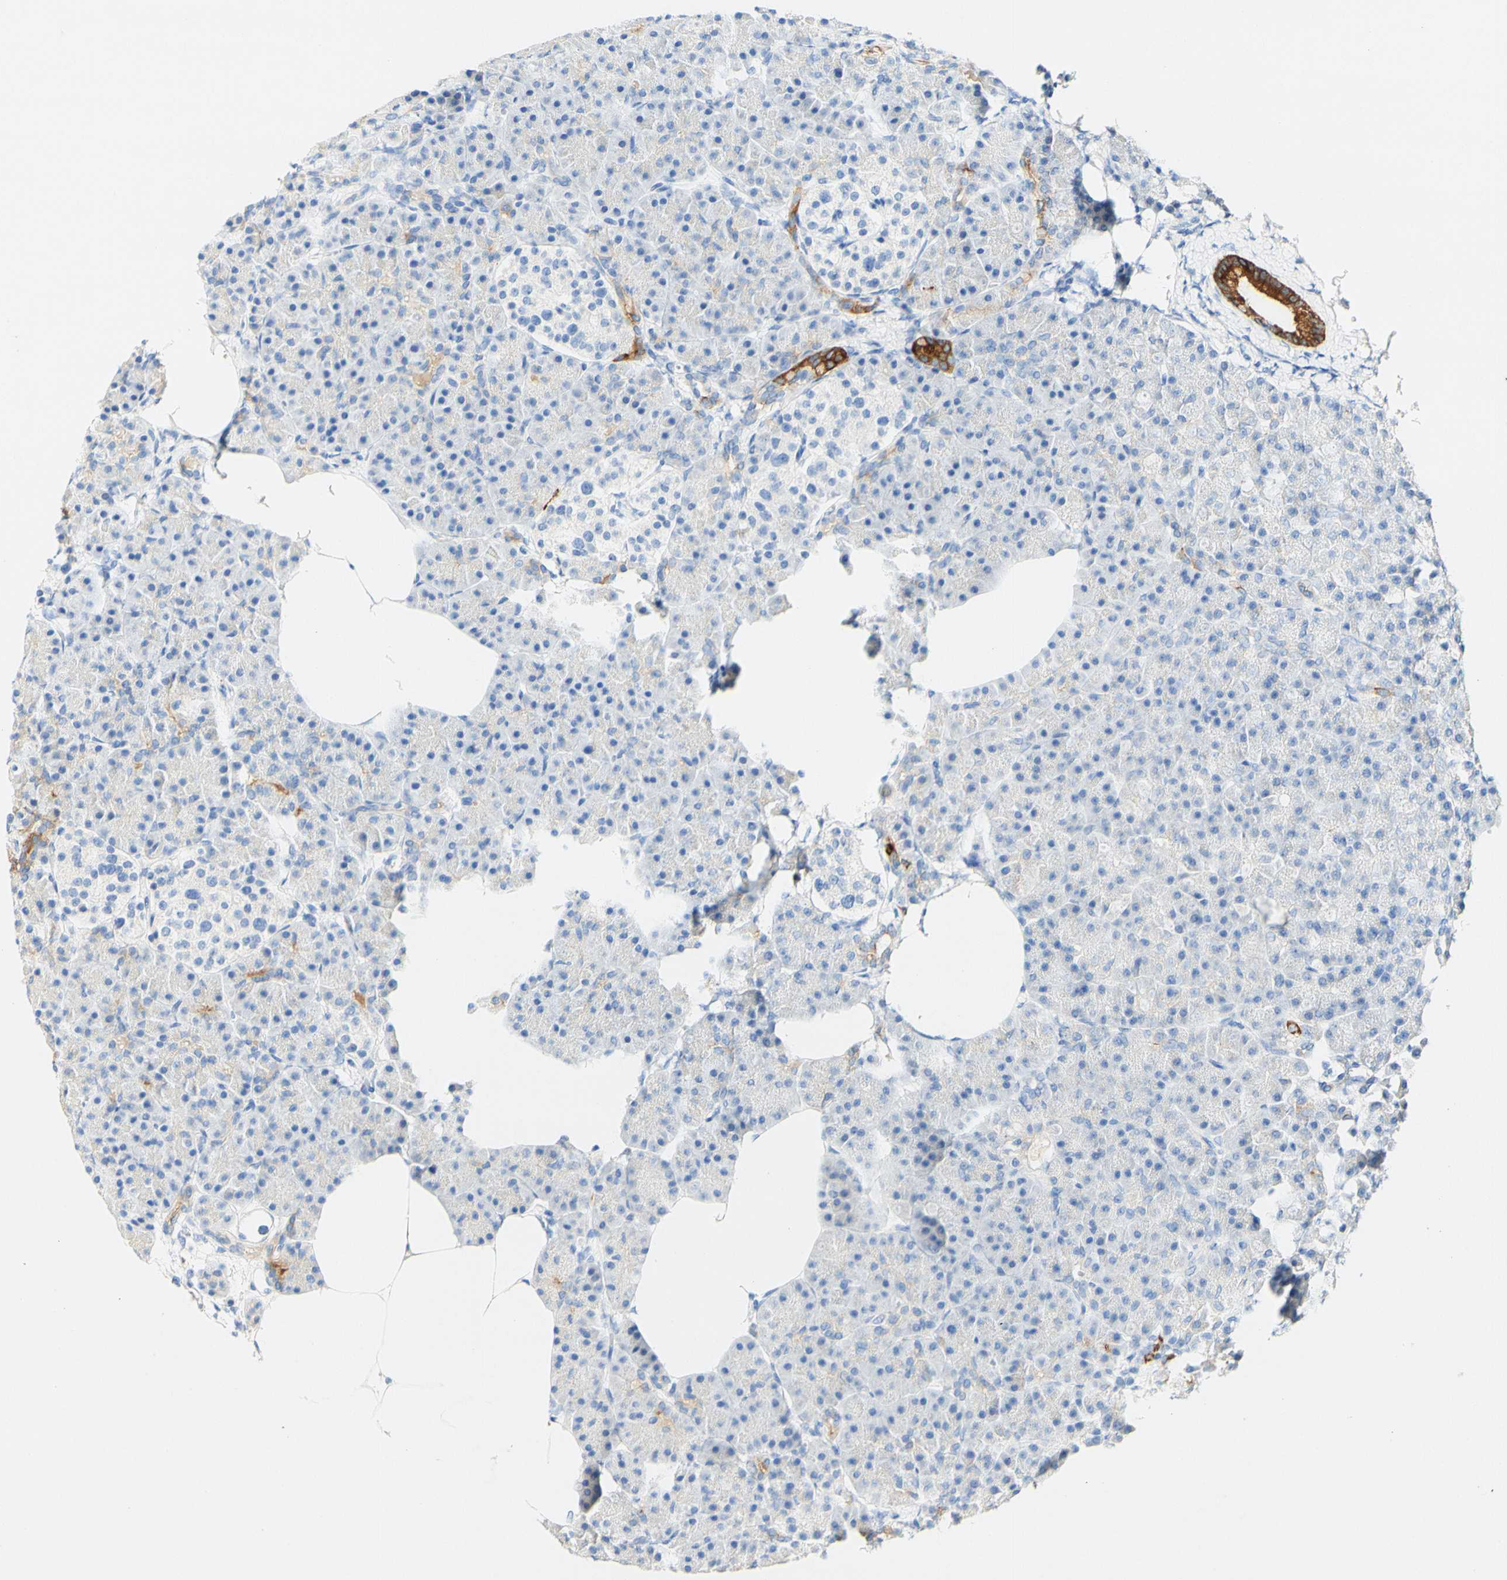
{"staining": {"intensity": "strong", "quantity": "<25%", "location": "cytoplasmic/membranous"}, "tissue": "pancreas", "cell_type": "Exocrine glandular cells", "image_type": "normal", "snomed": [{"axis": "morphology", "description": "Normal tissue, NOS"}, {"axis": "topography", "description": "Pancreas"}], "caption": "Immunohistochemical staining of benign pancreas demonstrates <25% levels of strong cytoplasmic/membranous protein expression in approximately <25% of exocrine glandular cells. The staining is performed using DAB (3,3'-diaminobenzidine) brown chromogen to label protein expression. The nuclei are counter-stained blue using hematoxylin.", "gene": "PIGR", "patient": {"sex": "female", "age": 70}}